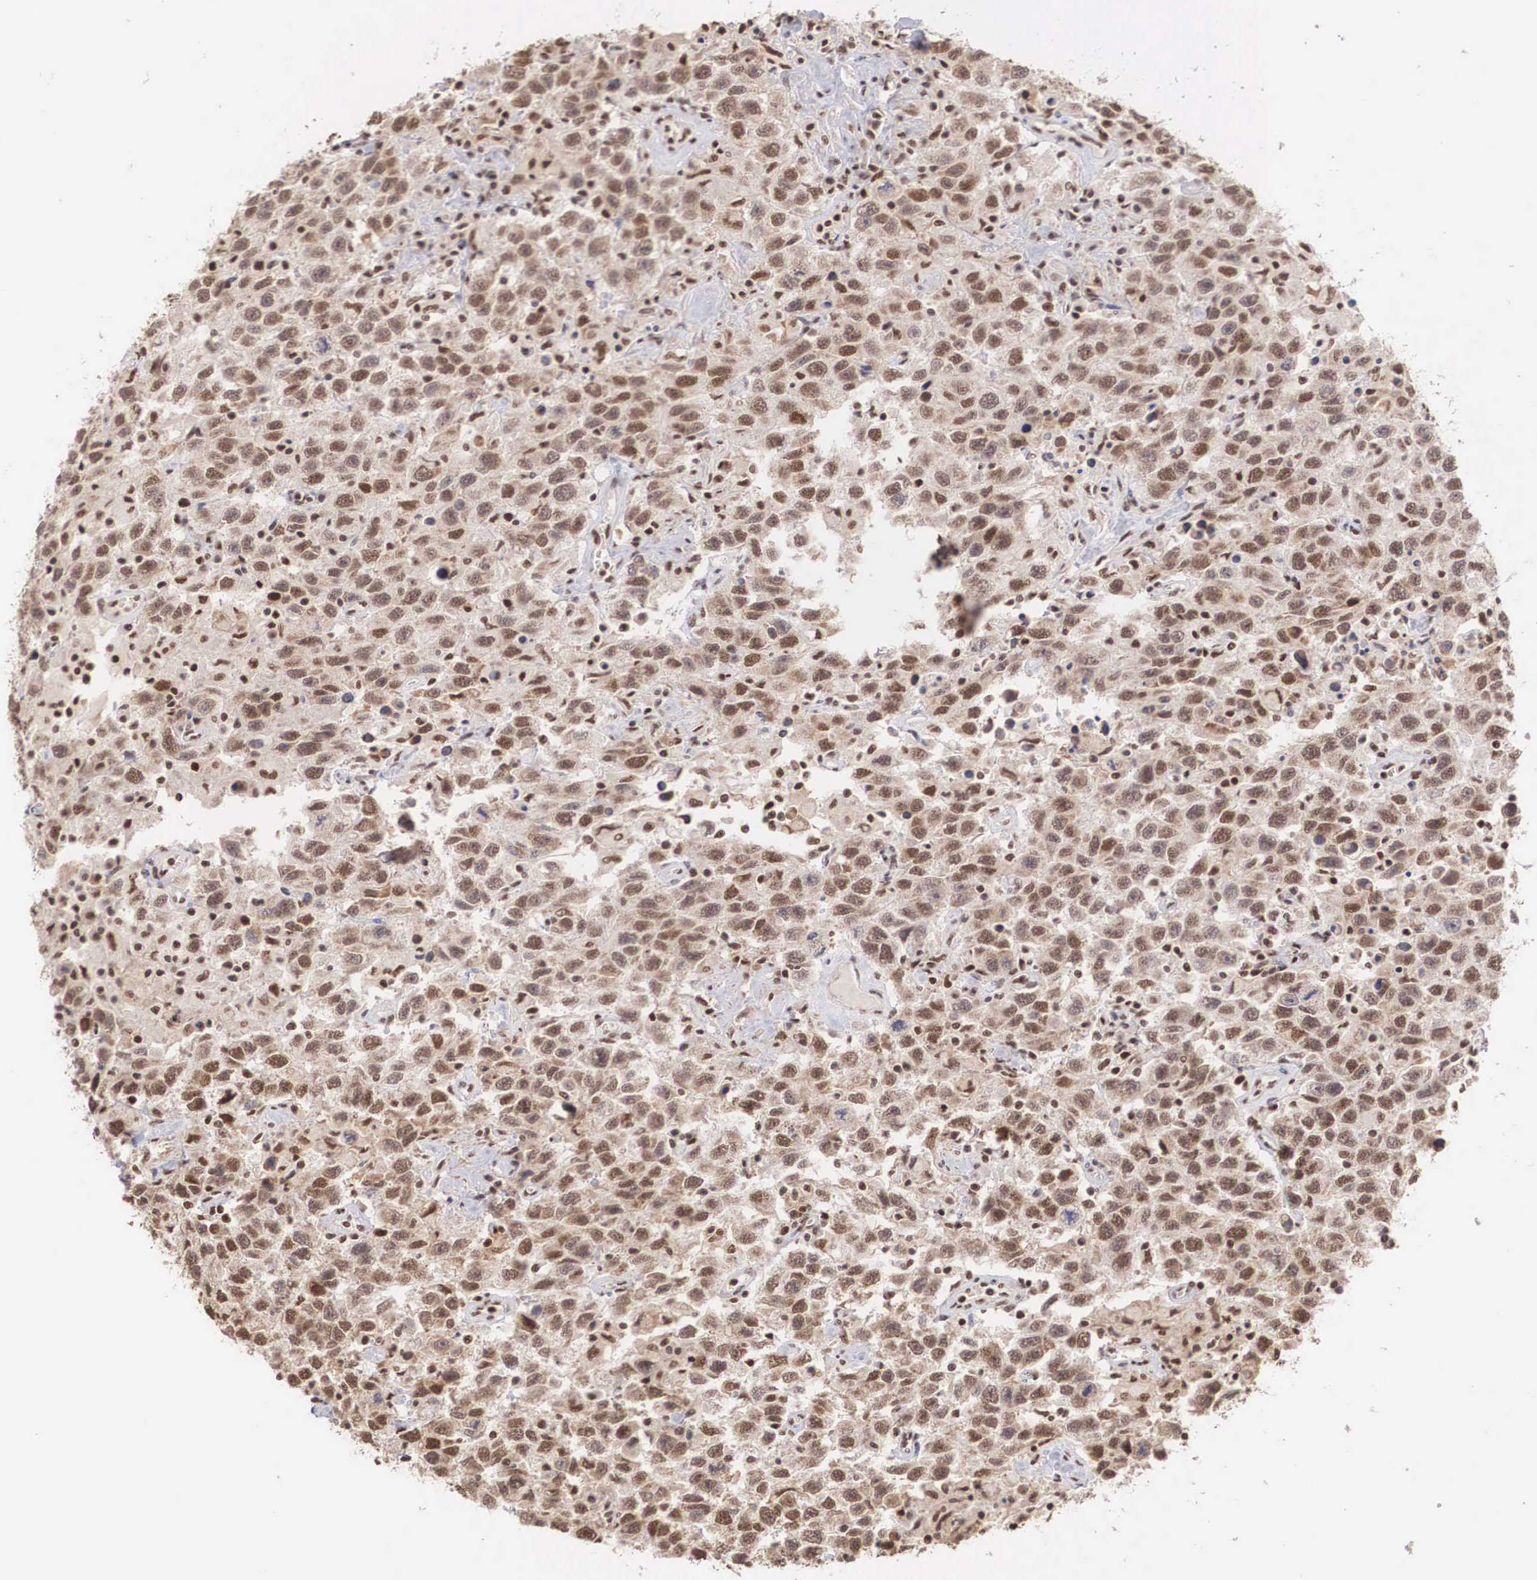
{"staining": {"intensity": "moderate", "quantity": "25%-75%", "location": "nuclear"}, "tissue": "testis cancer", "cell_type": "Tumor cells", "image_type": "cancer", "snomed": [{"axis": "morphology", "description": "Seminoma, NOS"}, {"axis": "topography", "description": "Testis"}], "caption": "This micrograph exhibits immunohistochemistry (IHC) staining of testis cancer (seminoma), with medium moderate nuclear staining in about 25%-75% of tumor cells.", "gene": "HTATSF1", "patient": {"sex": "male", "age": 41}}